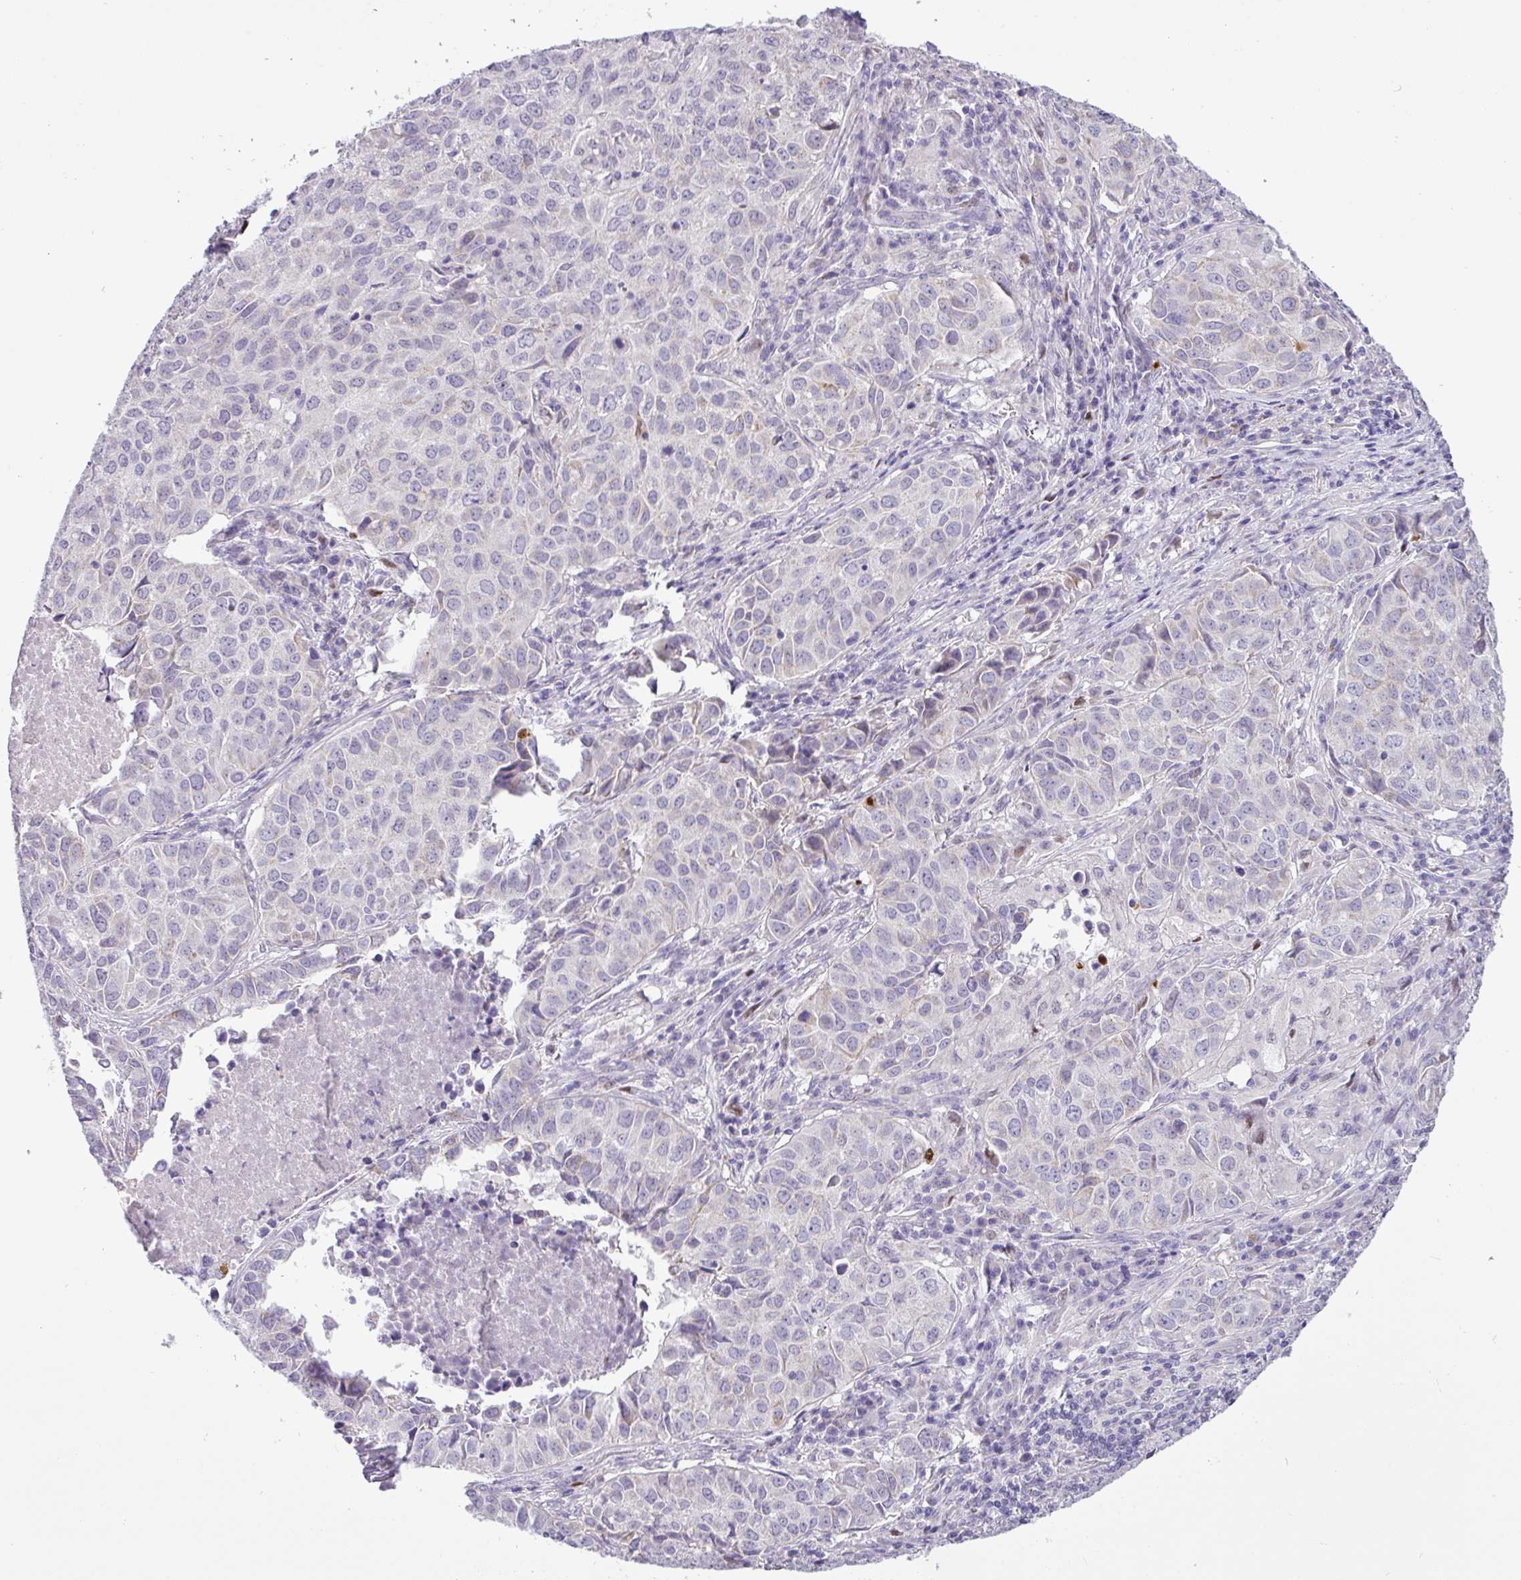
{"staining": {"intensity": "negative", "quantity": "none", "location": "none"}, "tissue": "lung cancer", "cell_type": "Tumor cells", "image_type": "cancer", "snomed": [{"axis": "morphology", "description": "Adenocarcinoma, NOS"}, {"axis": "topography", "description": "Lung"}], "caption": "Tumor cells are negative for brown protein staining in lung cancer.", "gene": "HMCN2", "patient": {"sex": "female", "age": 50}}